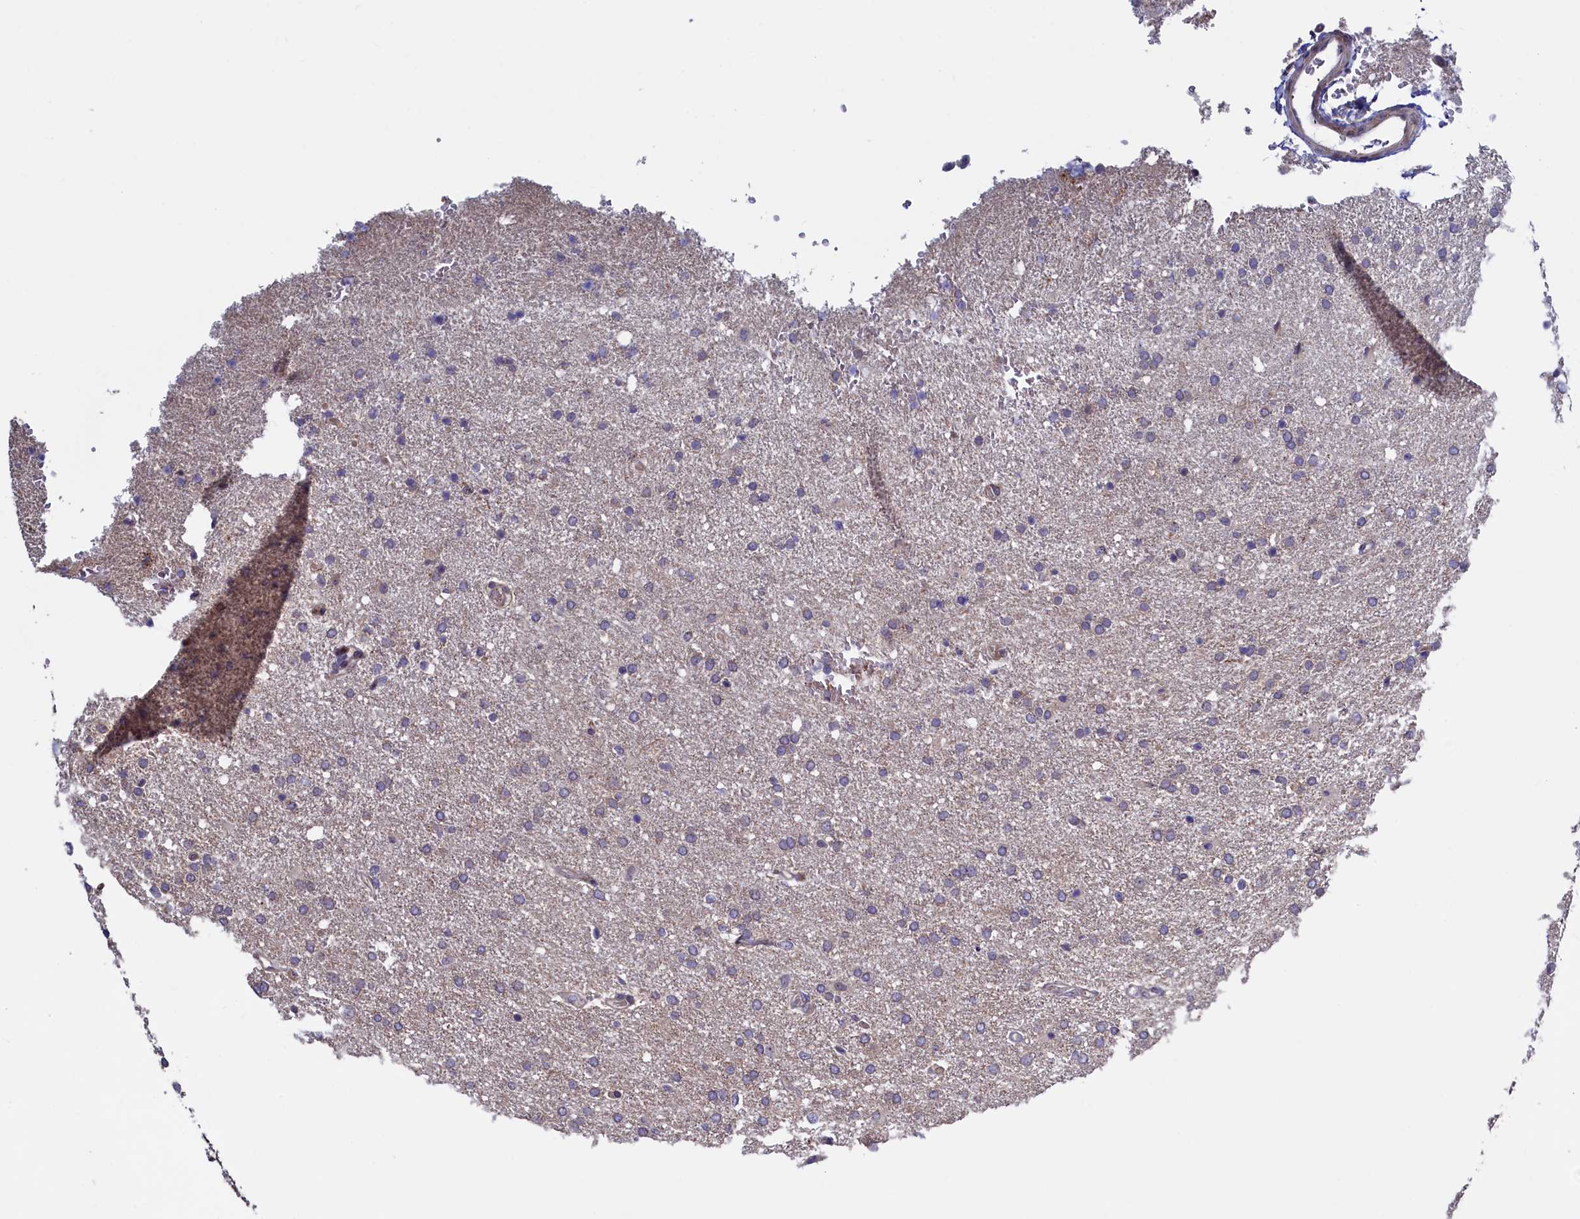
{"staining": {"intensity": "negative", "quantity": "none", "location": "none"}, "tissue": "glioma", "cell_type": "Tumor cells", "image_type": "cancer", "snomed": [{"axis": "morphology", "description": "Glioma, malignant, High grade"}, {"axis": "topography", "description": "Brain"}], "caption": "High magnification brightfield microscopy of glioma stained with DAB (brown) and counterstained with hematoxylin (blue): tumor cells show no significant expression. Nuclei are stained in blue.", "gene": "PIK3C3", "patient": {"sex": "male", "age": 72}}